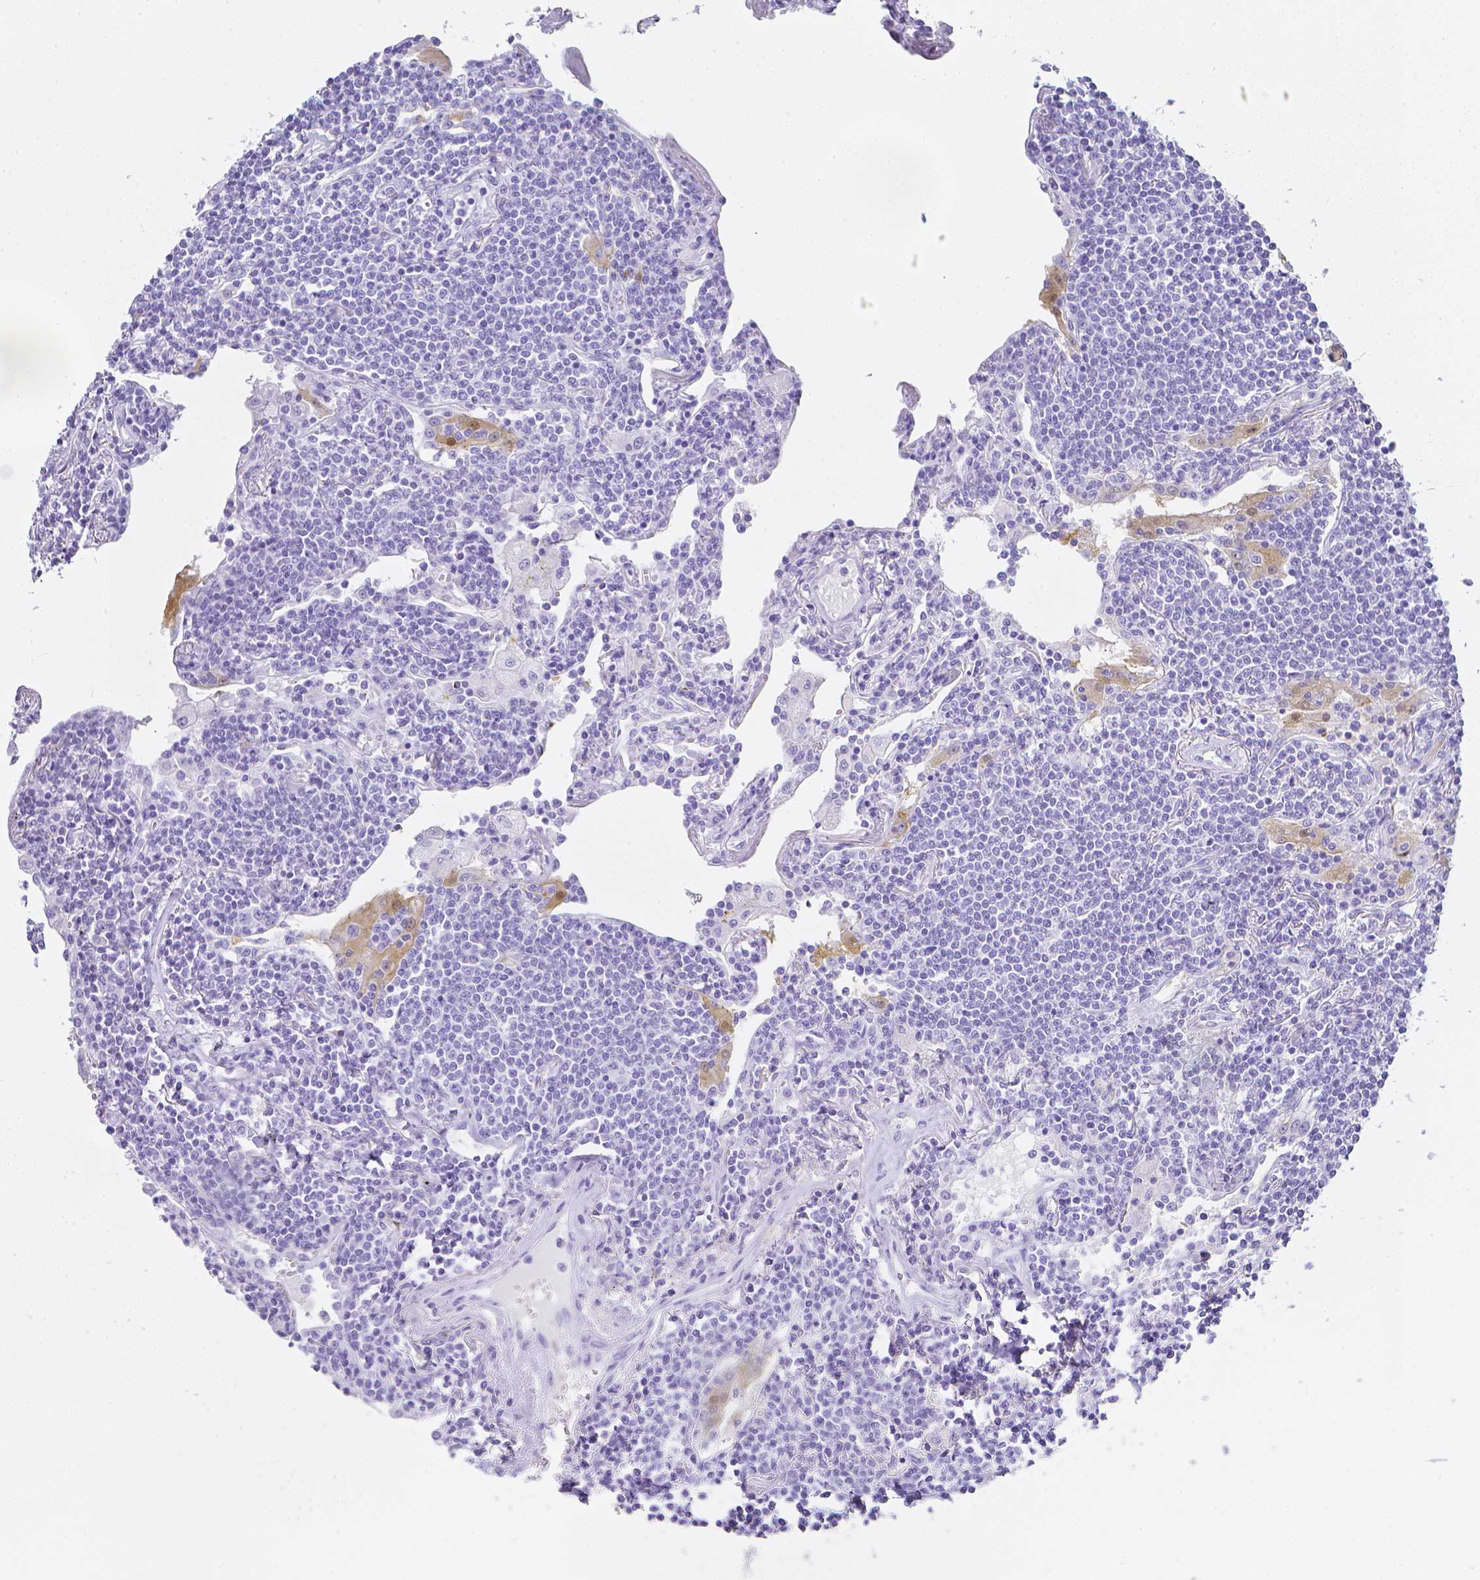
{"staining": {"intensity": "negative", "quantity": "none", "location": "none"}, "tissue": "lymphoma", "cell_type": "Tumor cells", "image_type": "cancer", "snomed": [{"axis": "morphology", "description": "Malignant lymphoma, non-Hodgkin's type, Low grade"}, {"axis": "topography", "description": "Lung"}], "caption": "IHC of low-grade malignant lymphoma, non-Hodgkin's type exhibits no expression in tumor cells. (DAB immunohistochemistry (IHC) visualized using brightfield microscopy, high magnification).", "gene": "LGALS4", "patient": {"sex": "female", "age": 71}}